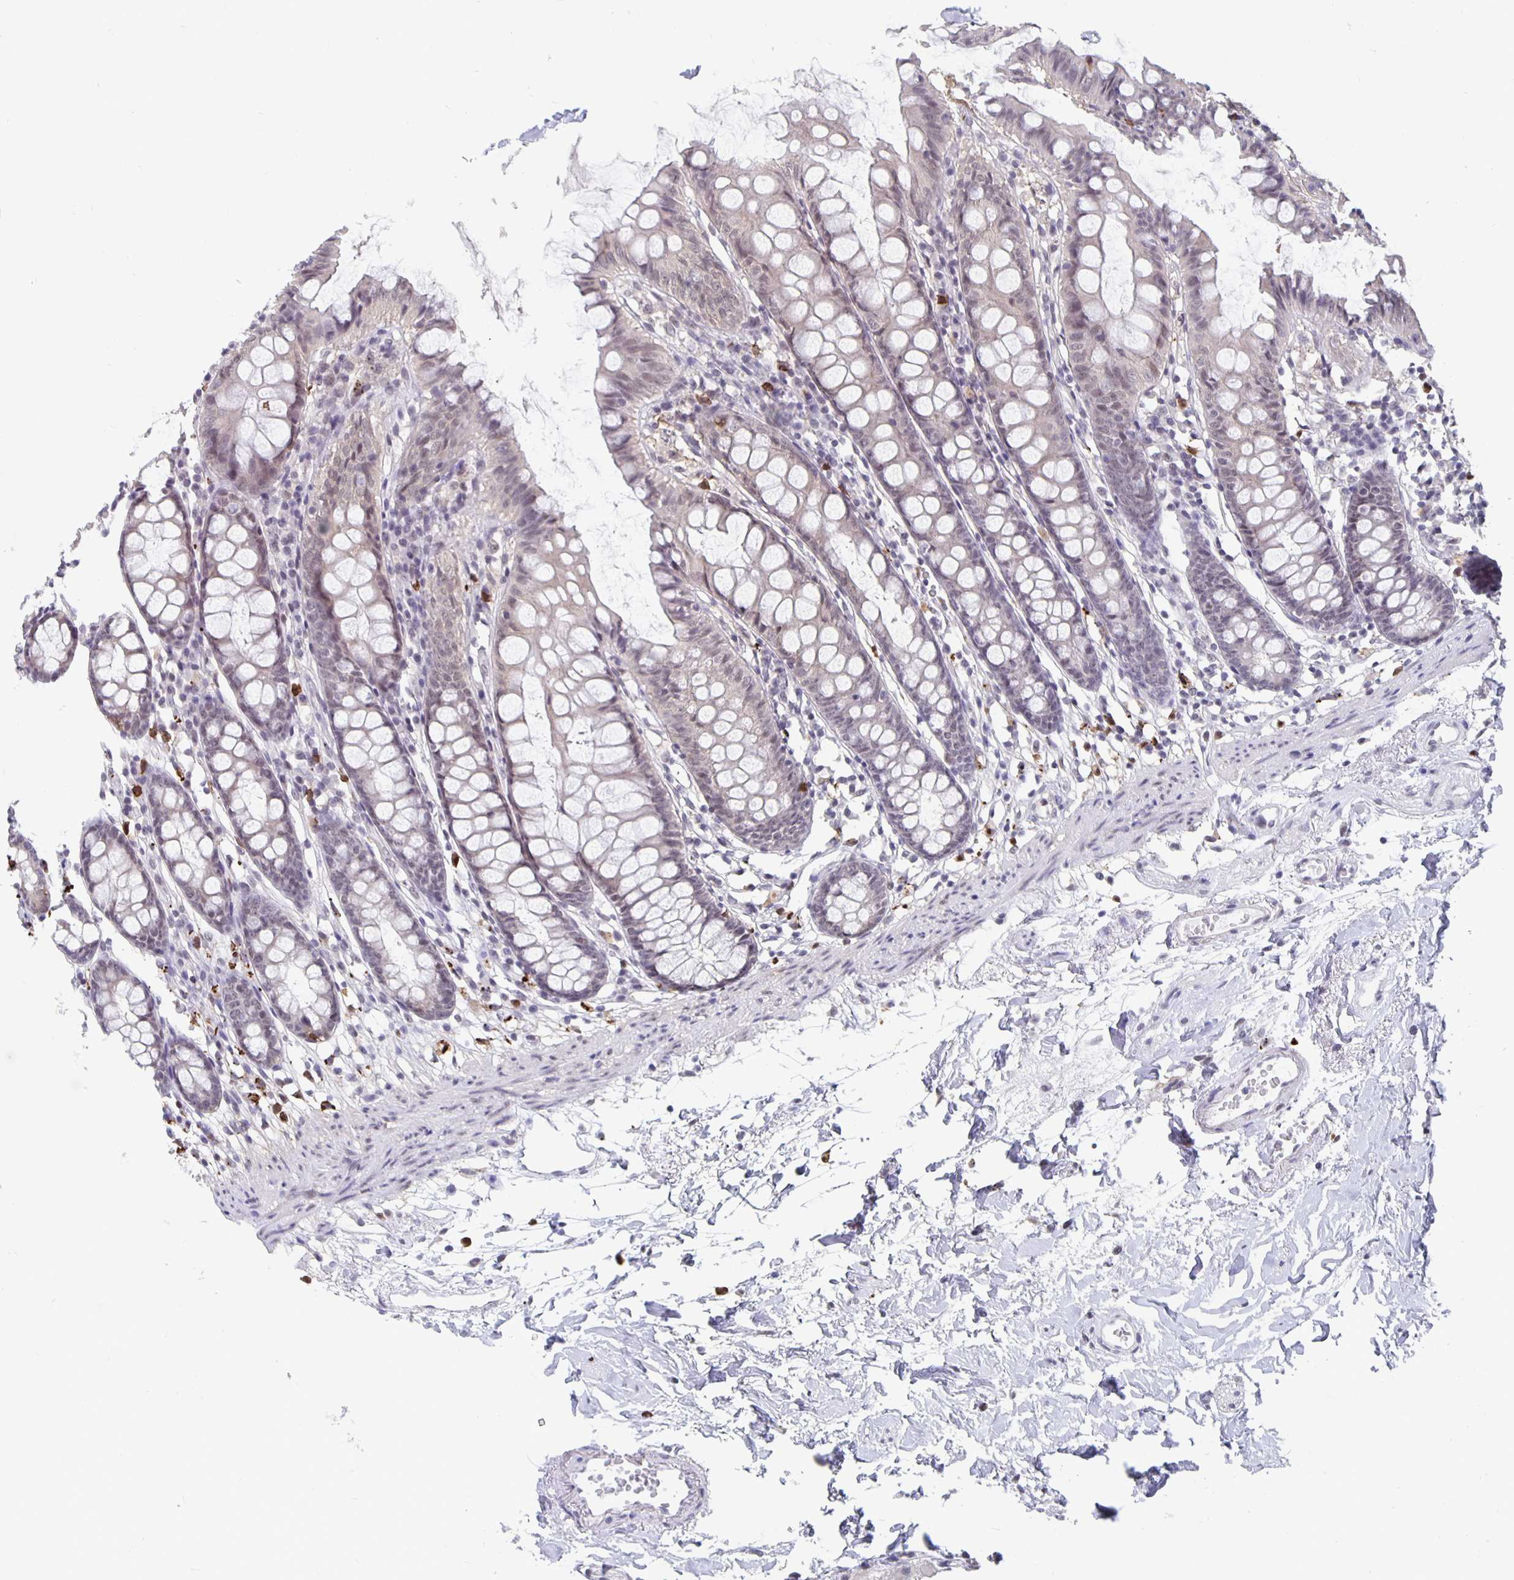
{"staining": {"intensity": "negative", "quantity": "none", "location": "none"}, "tissue": "colon", "cell_type": "Endothelial cells", "image_type": "normal", "snomed": [{"axis": "morphology", "description": "Normal tissue, NOS"}, {"axis": "topography", "description": "Colon"}], "caption": "Endothelial cells show no significant protein staining in normal colon.", "gene": "ZNF691", "patient": {"sex": "female", "age": 84}}